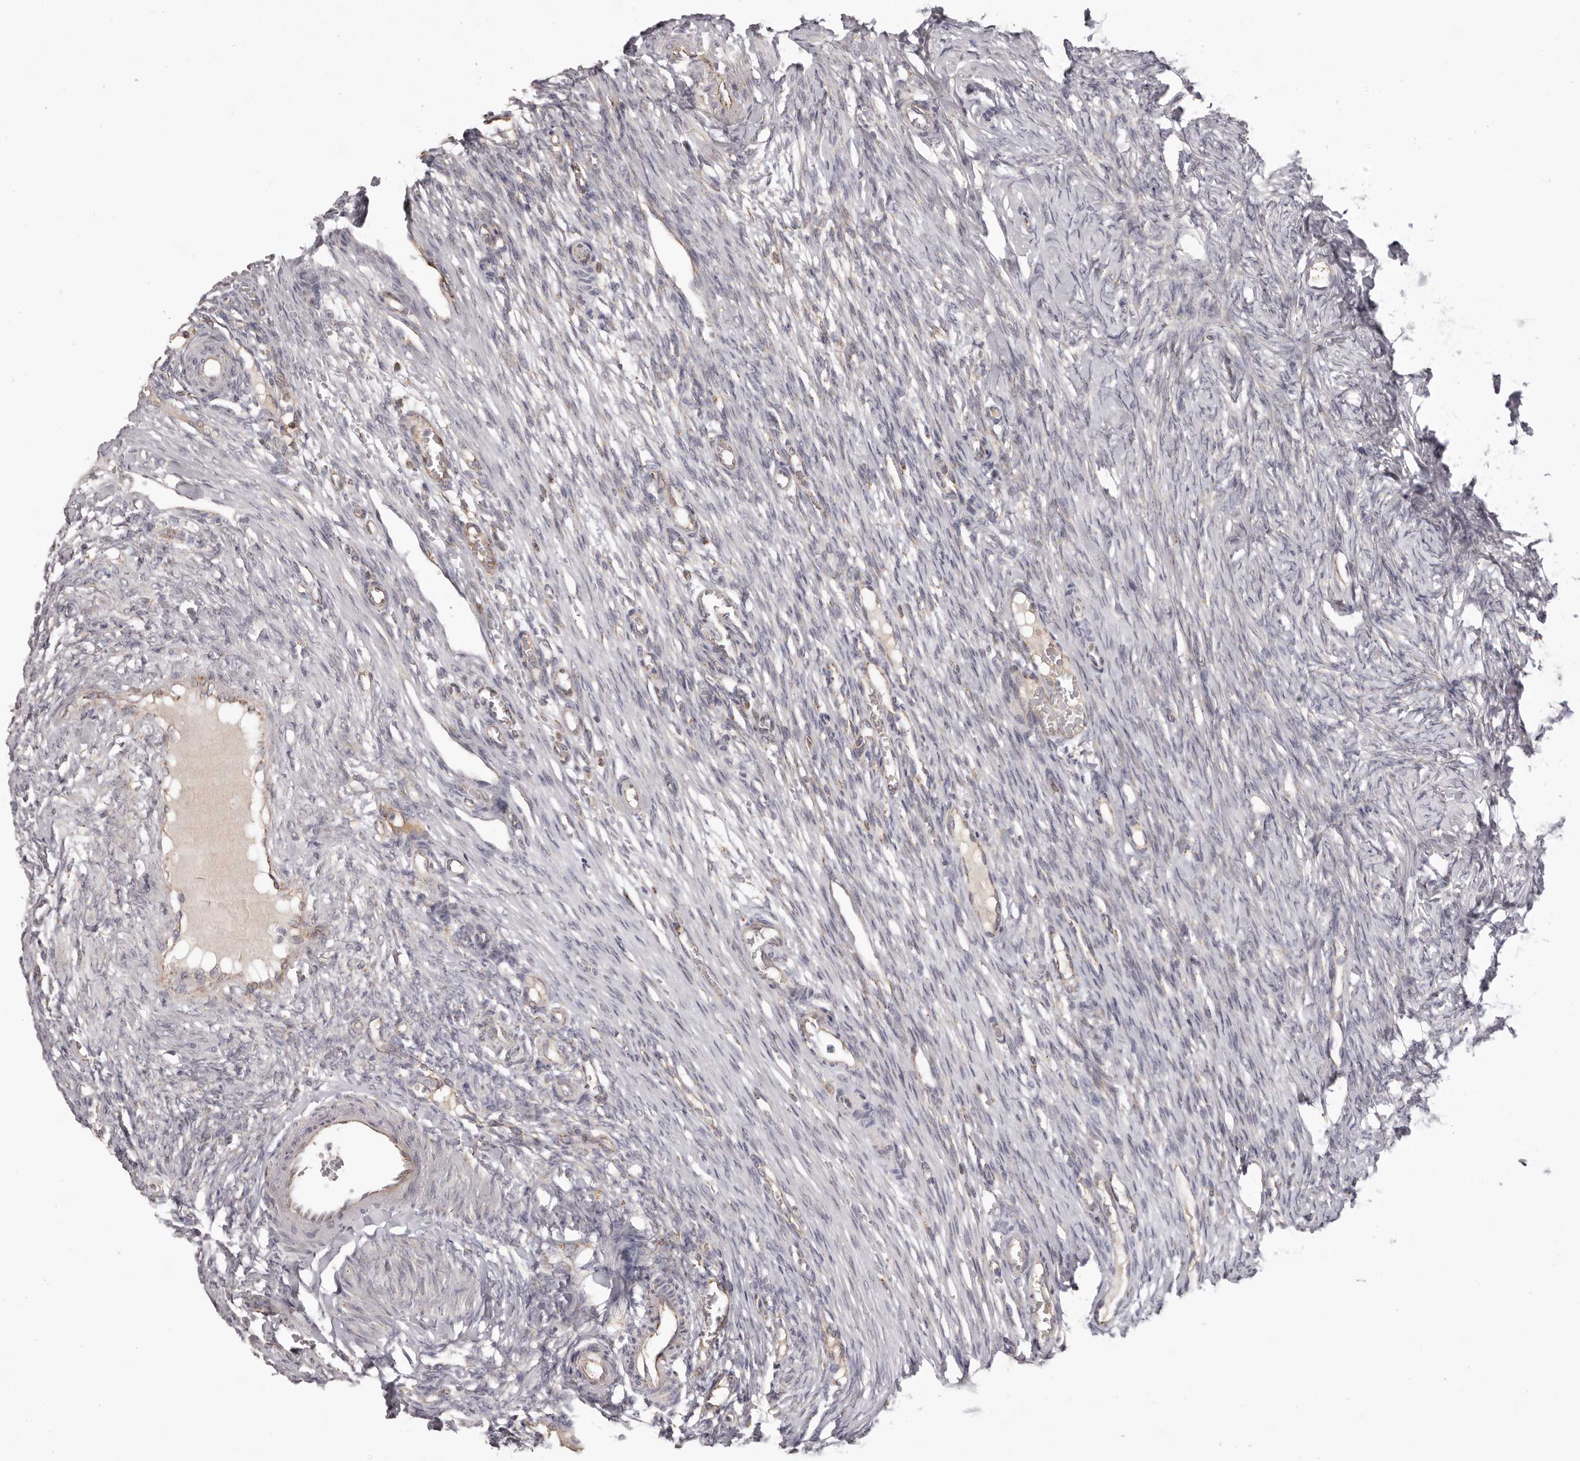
{"staining": {"intensity": "negative", "quantity": "none", "location": "none"}, "tissue": "ovary", "cell_type": "Ovarian stroma cells", "image_type": "normal", "snomed": [{"axis": "morphology", "description": "Adenocarcinoma, NOS"}, {"axis": "topography", "description": "Endometrium"}], "caption": "DAB immunohistochemical staining of normal human ovary shows no significant positivity in ovarian stroma cells.", "gene": "CHRM2", "patient": {"sex": "female", "age": 32}}